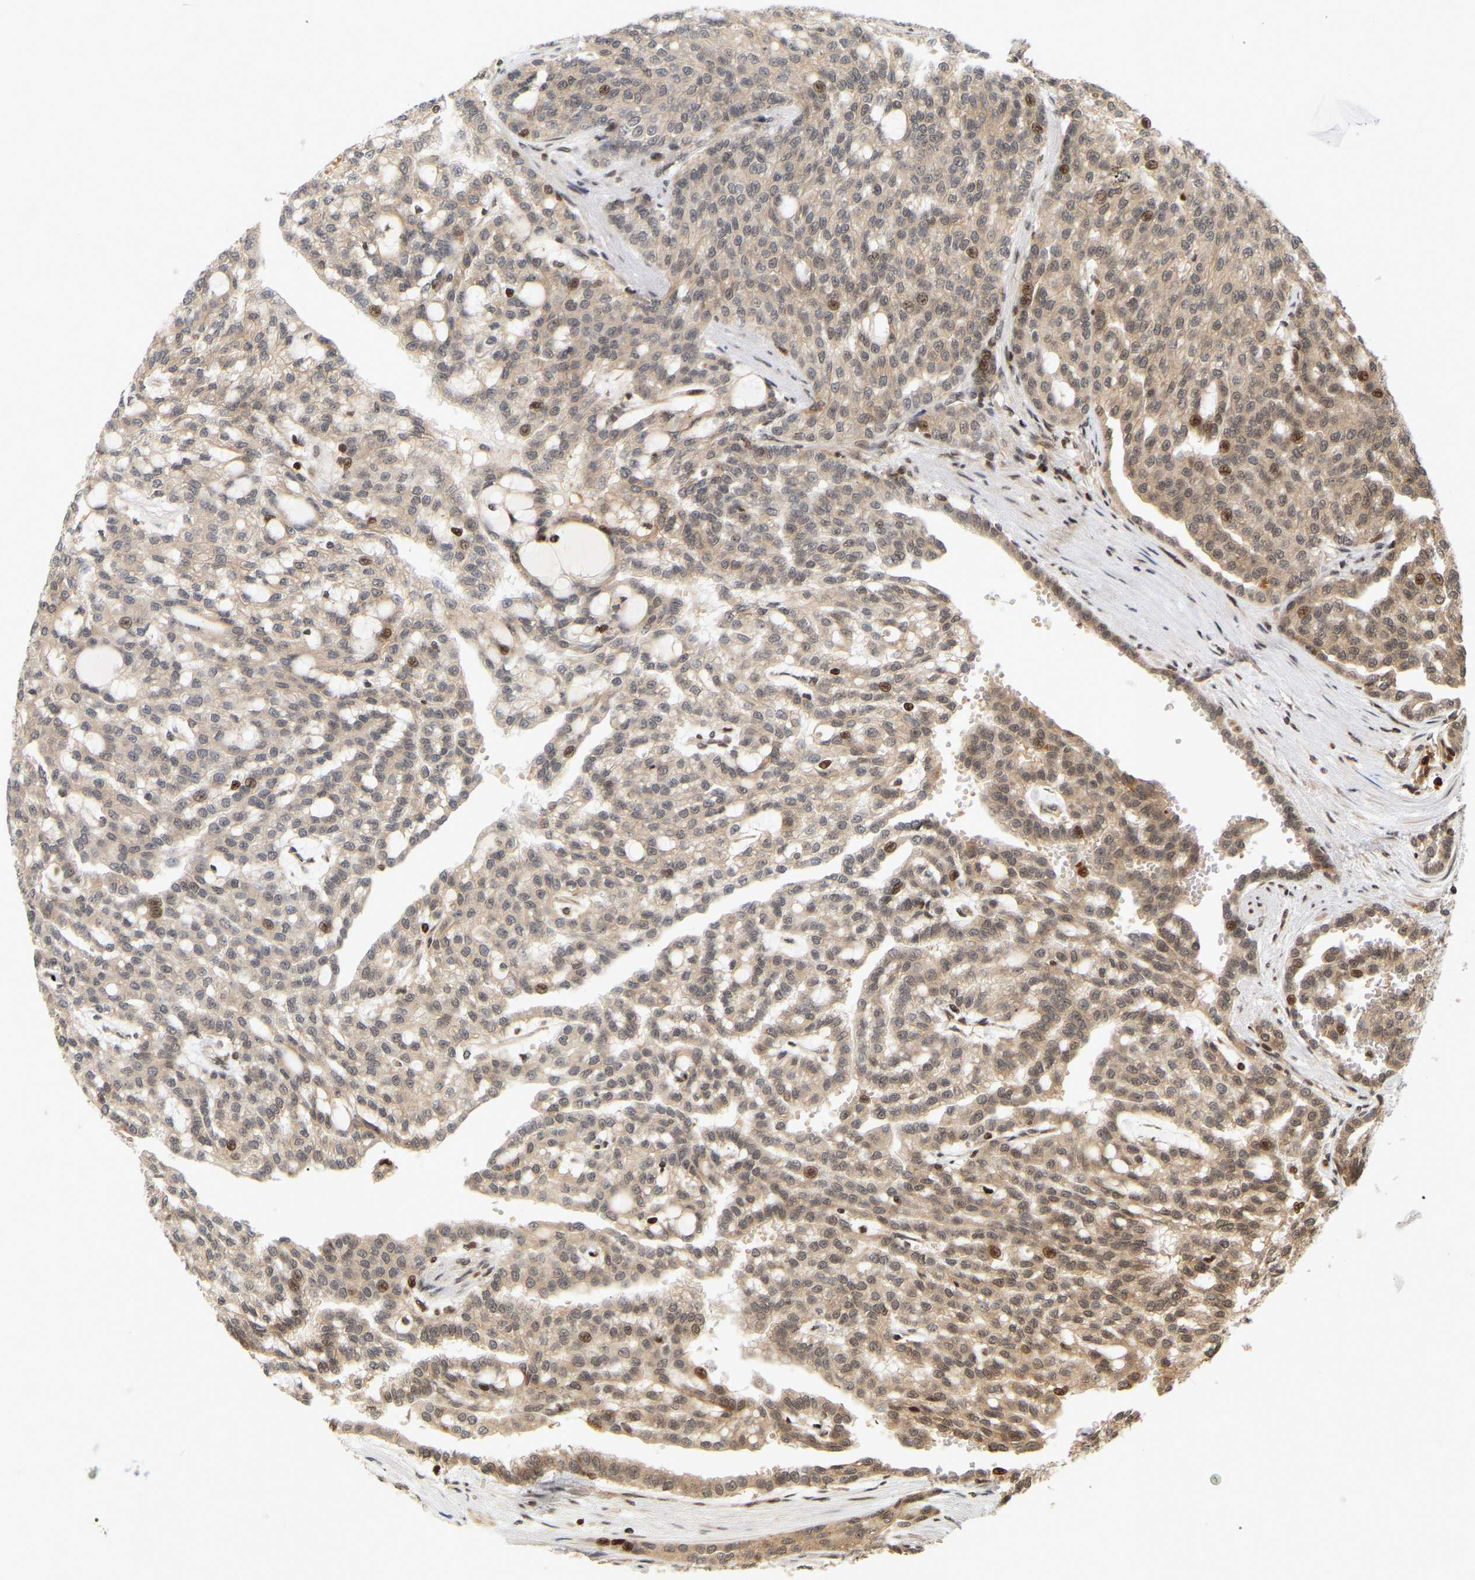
{"staining": {"intensity": "moderate", "quantity": "25%-75%", "location": "cytoplasmic/membranous,nuclear"}, "tissue": "renal cancer", "cell_type": "Tumor cells", "image_type": "cancer", "snomed": [{"axis": "morphology", "description": "Adenocarcinoma, NOS"}, {"axis": "topography", "description": "Kidney"}], "caption": "This photomicrograph demonstrates immunohistochemistry (IHC) staining of renal adenocarcinoma, with medium moderate cytoplasmic/membranous and nuclear positivity in about 25%-75% of tumor cells.", "gene": "NFE2L2", "patient": {"sex": "male", "age": 63}}